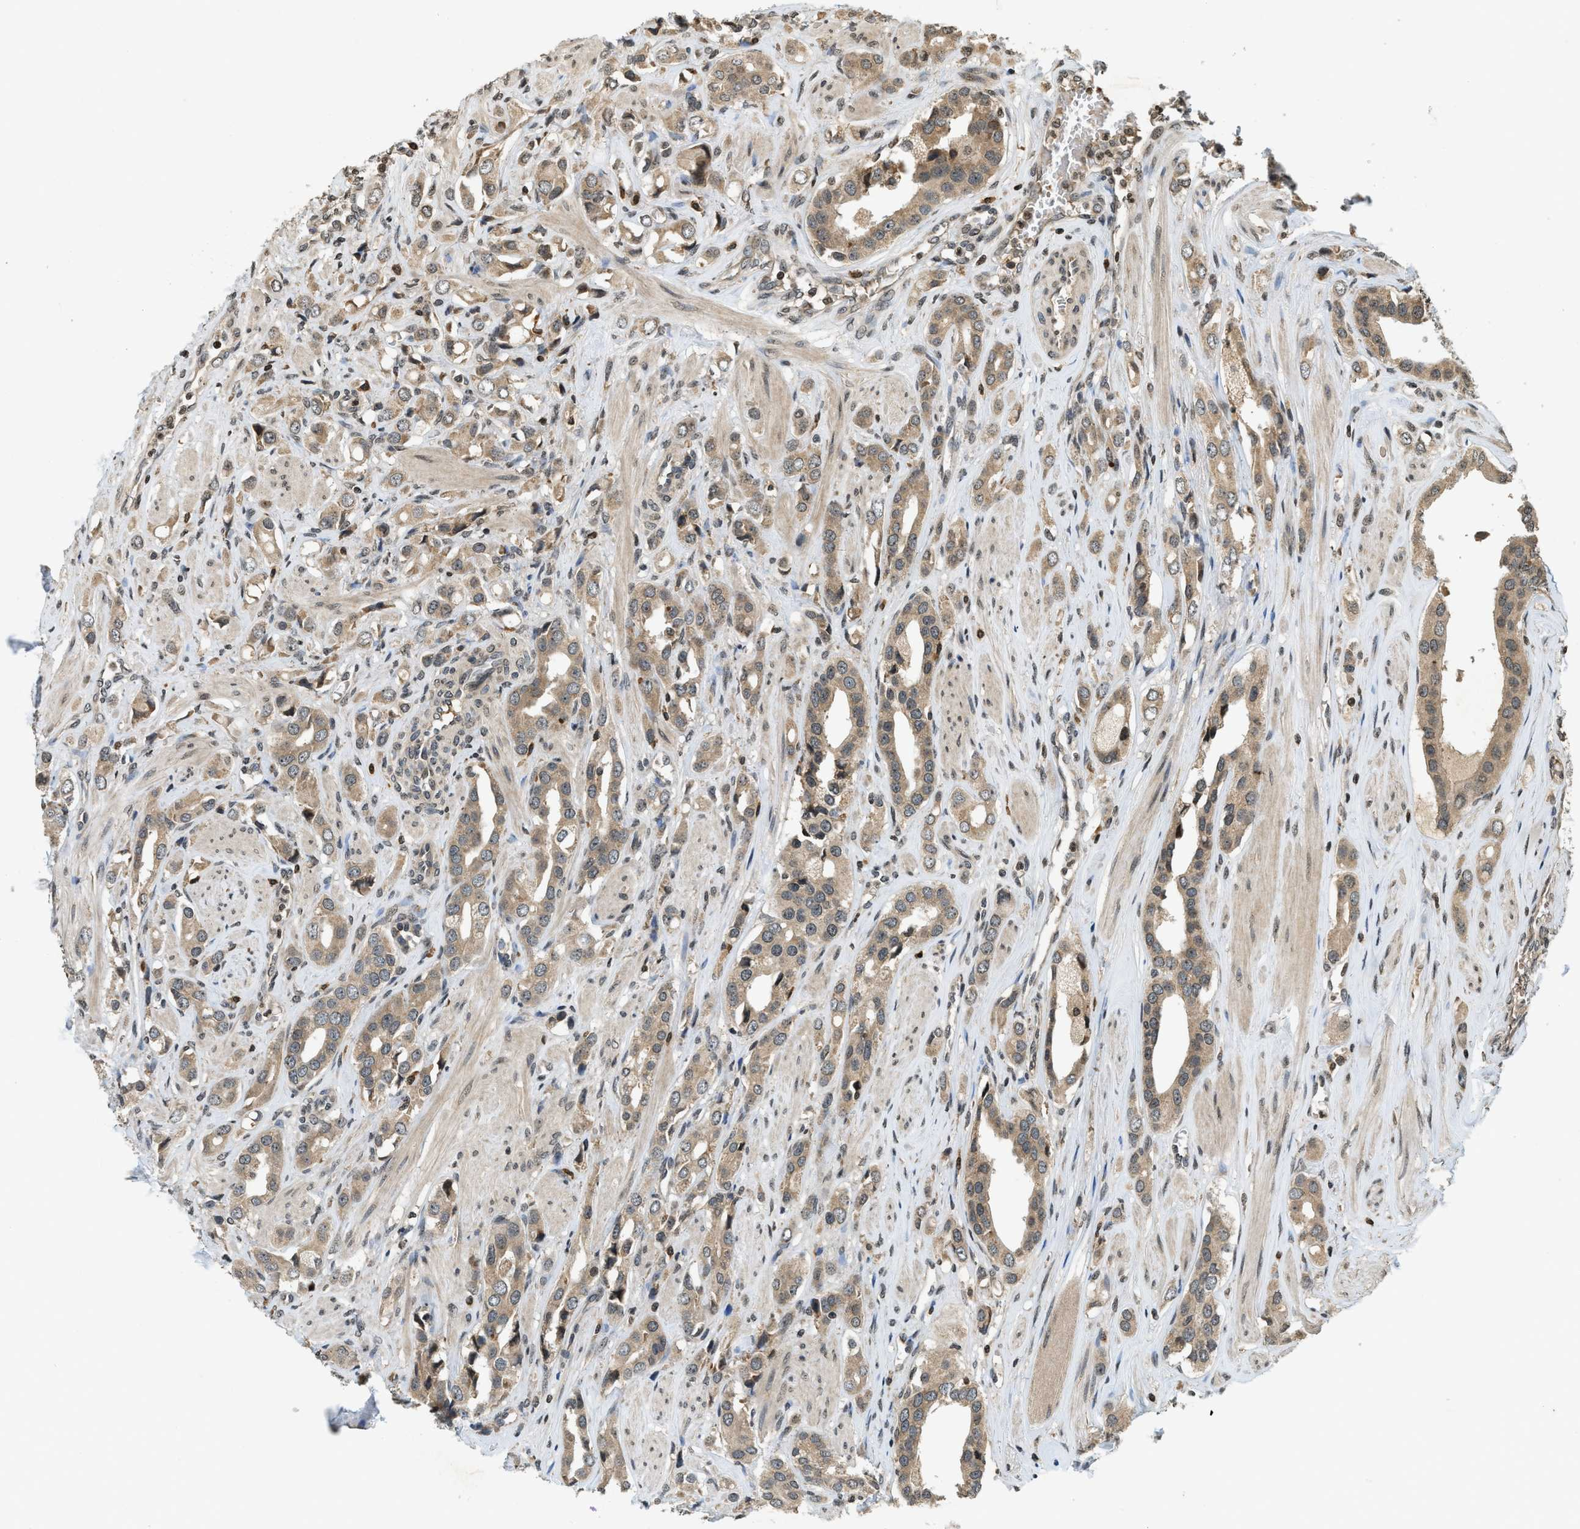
{"staining": {"intensity": "moderate", "quantity": ">75%", "location": "cytoplasmic/membranous,nuclear"}, "tissue": "prostate cancer", "cell_type": "Tumor cells", "image_type": "cancer", "snomed": [{"axis": "morphology", "description": "Adenocarcinoma, High grade"}, {"axis": "topography", "description": "Prostate"}], "caption": "This is a histology image of immunohistochemistry (IHC) staining of prostate cancer, which shows moderate expression in the cytoplasmic/membranous and nuclear of tumor cells.", "gene": "SIAH1", "patient": {"sex": "male", "age": 52}}